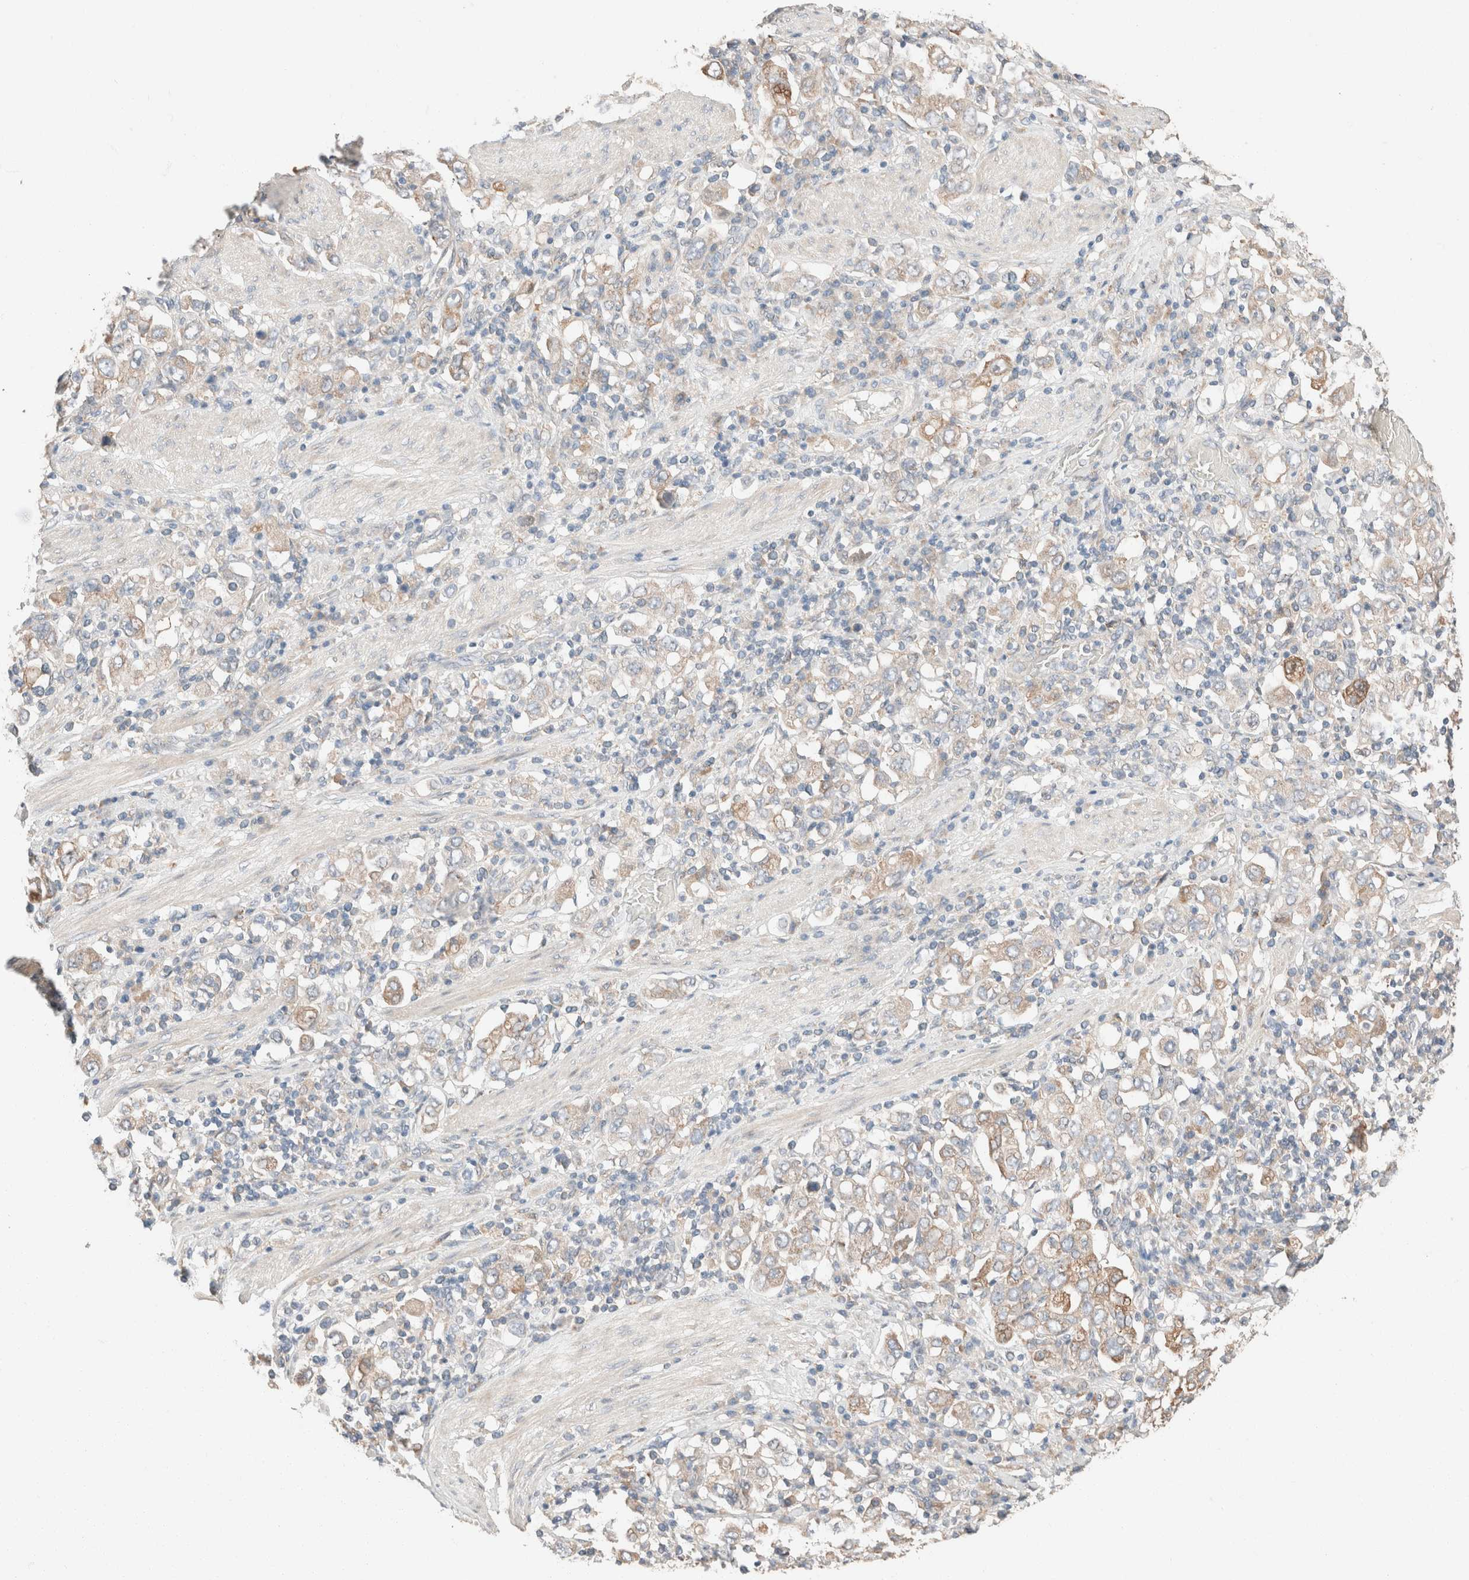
{"staining": {"intensity": "weak", "quantity": ">75%", "location": "cytoplasmic/membranous"}, "tissue": "stomach cancer", "cell_type": "Tumor cells", "image_type": "cancer", "snomed": [{"axis": "morphology", "description": "Adenocarcinoma, NOS"}, {"axis": "topography", "description": "Stomach, upper"}], "caption": "An IHC micrograph of tumor tissue is shown. Protein staining in brown labels weak cytoplasmic/membranous positivity in stomach cancer (adenocarcinoma) within tumor cells.", "gene": "PCM1", "patient": {"sex": "male", "age": 62}}